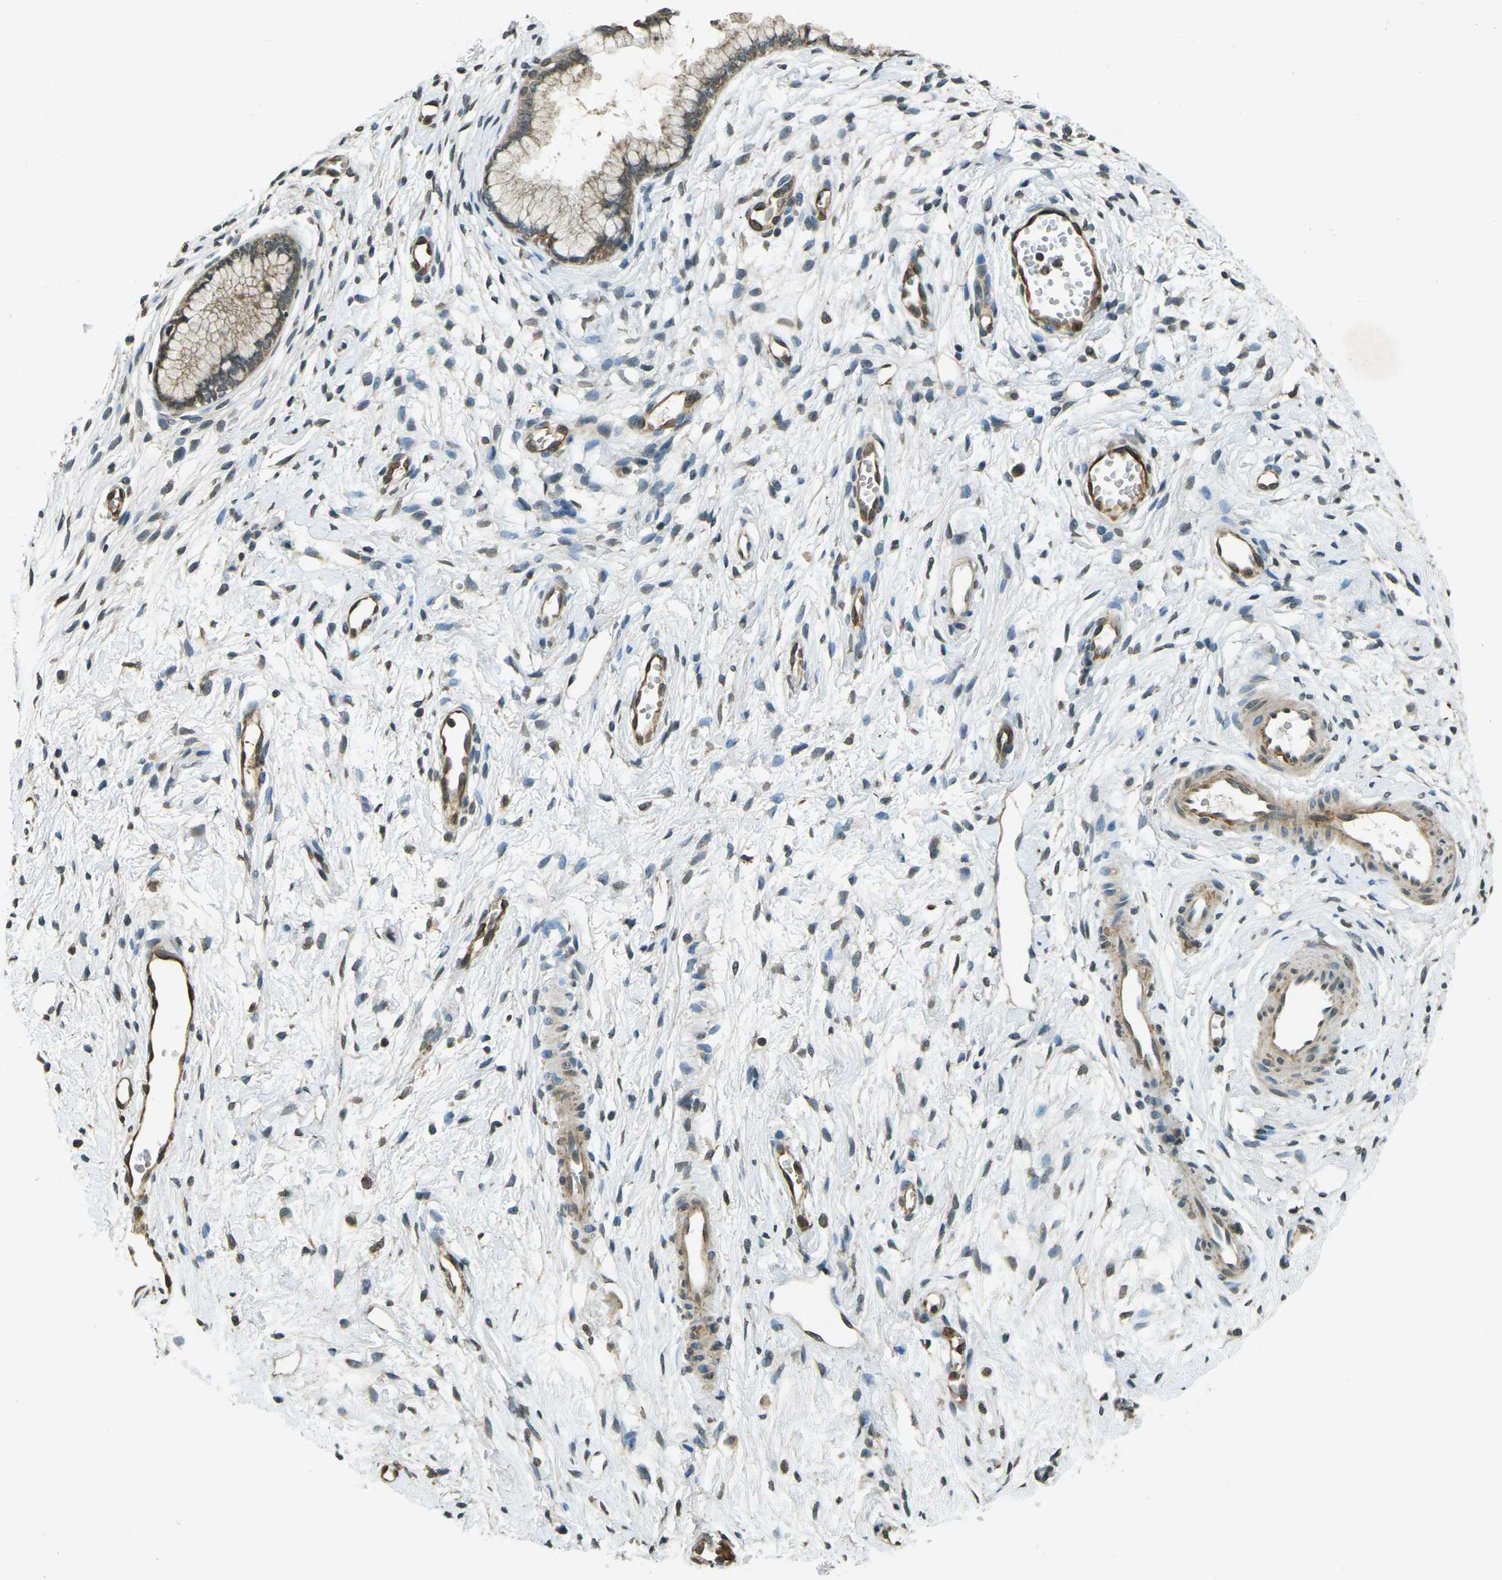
{"staining": {"intensity": "moderate", "quantity": "25%-75%", "location": "cytoplasmic/membranous"}, "tissue": "cervix", "cell_type": "Glandular cells", "image_type": "normal", "snomed": [{"axis": "morphology", "description": "Normal tissue, NOS"}, {"axis": "topography", "description": "Cervix"}], "caption": "Cervix stained with immunohistochemistry (IHC) reveals moderate cytoplasmic/membranous positivity in approximately 25%-75% of glandular cells. The staining is performed using DAB brown chromogen to label protein expression. The nuclei are counter-stained blue using hematoxylin.", "gene": "PDE2A", "patient": {"sex": "female", "age": 65}}